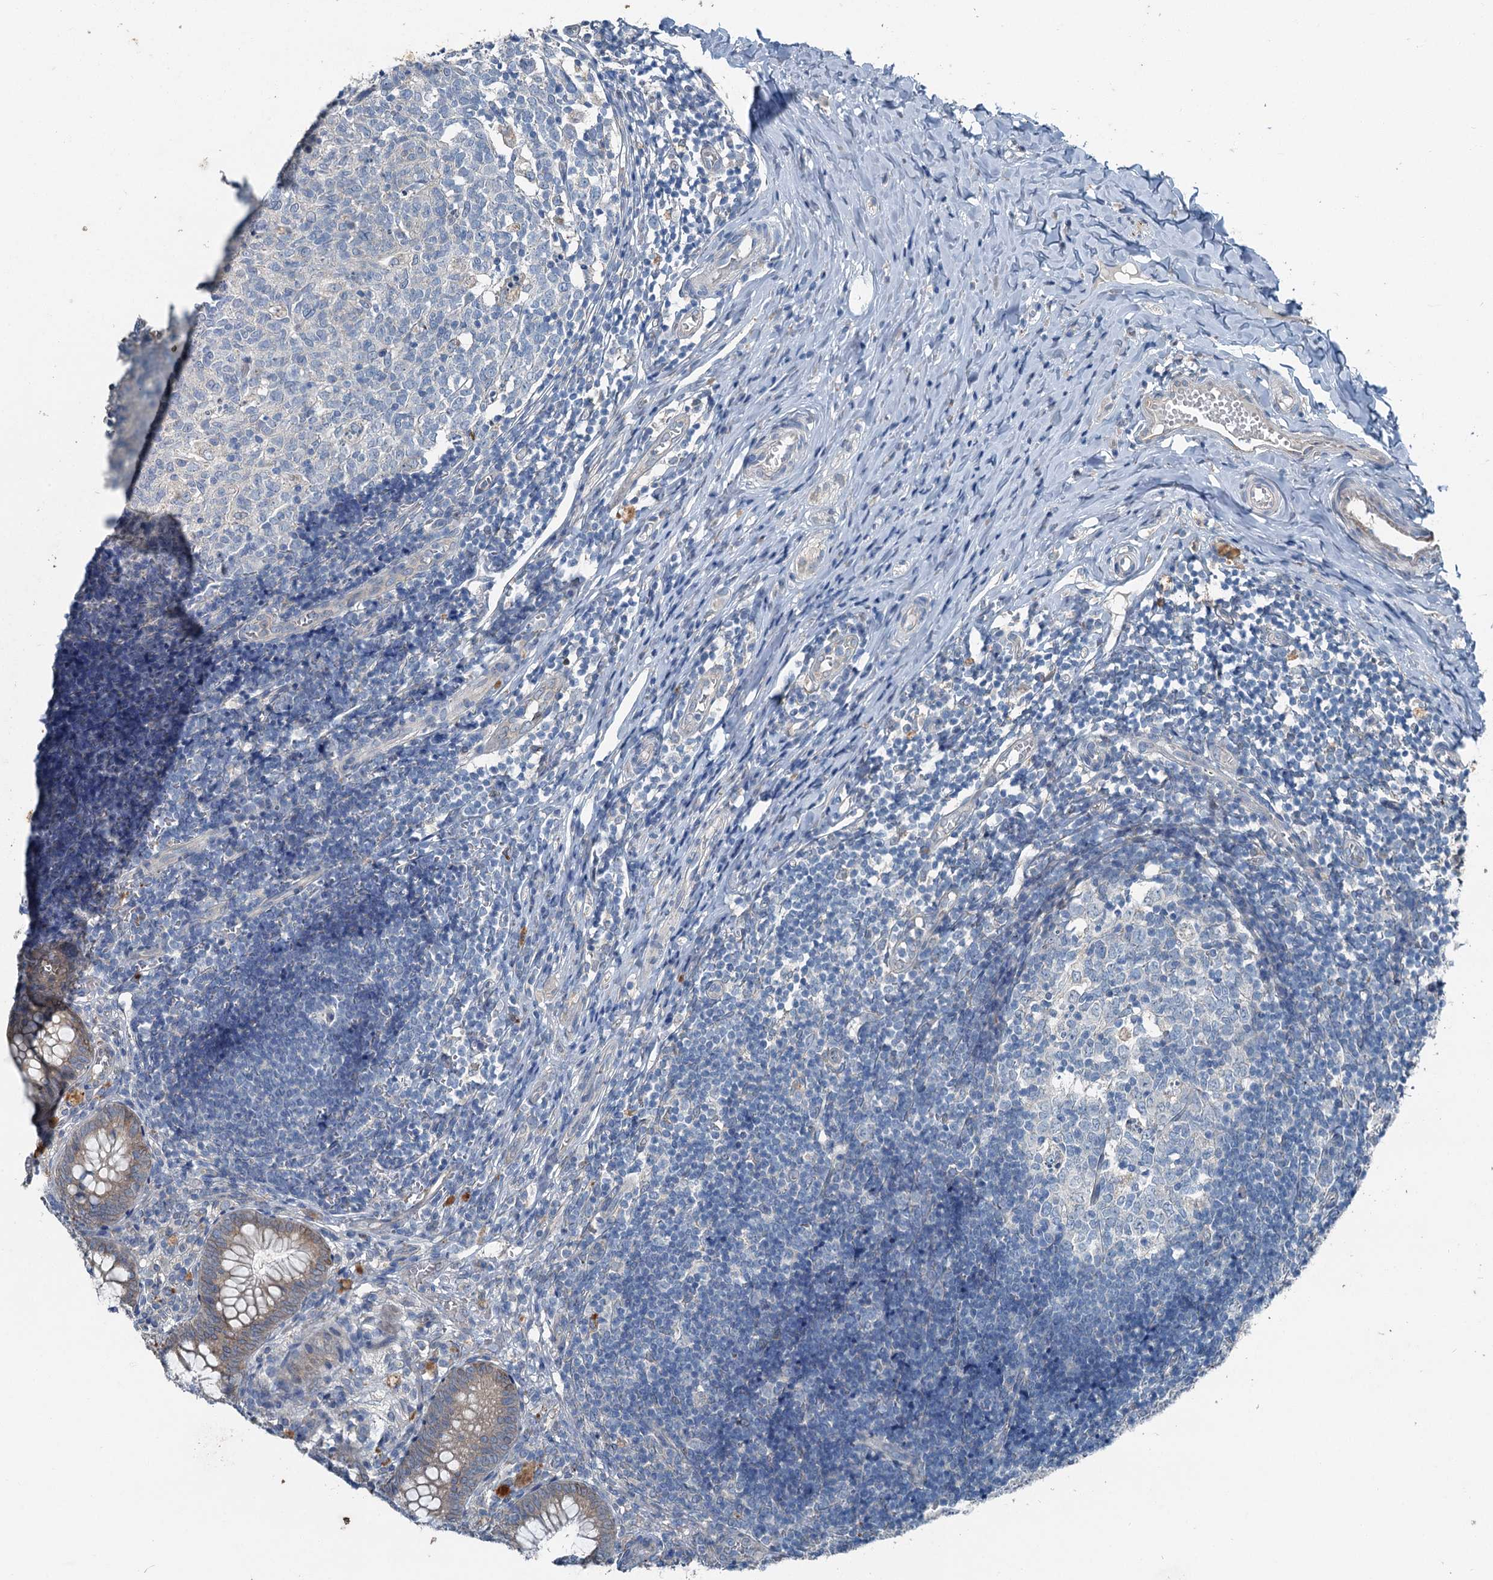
{"staining": {"intensity": "moderate", "quantity": ">75%", "location": "cytoplasmic/membranous"}, "tissue": "appendix", "cell_type": "Glandular cells", "image_type": "normal", "snomed": [{"axis": "morphology", "description": "Normal tissue, NOS"}, {"axis": "topography", "description": "Appendix"}], "caption": "Protein analysis of unremarkable appendix reveals moderate cytoplasmic/membranous positivity in about >75% of glandular cells.", "gene": "C6orf120", "patient": {"sex": "male", "age": 8}}